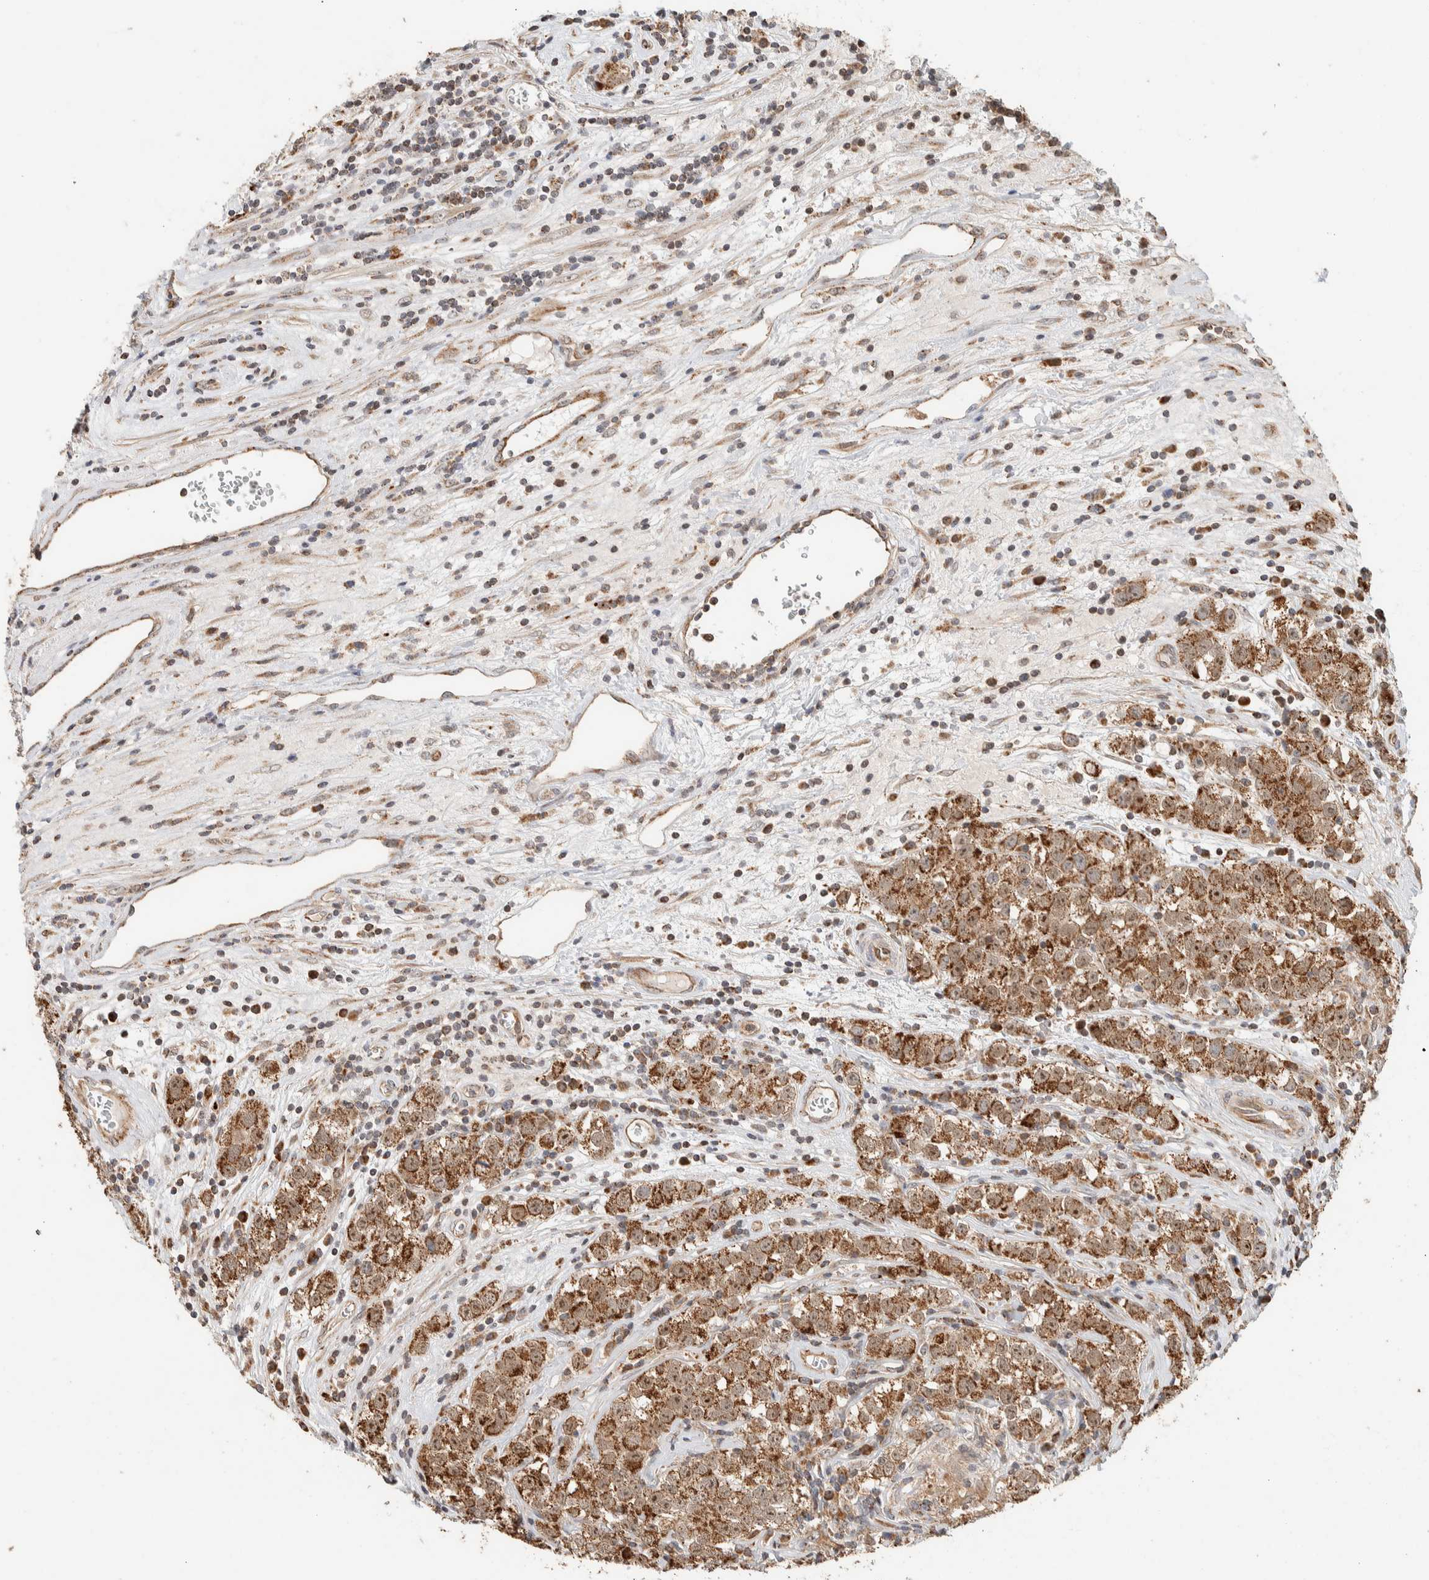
{"staining": {"intensity": "moderate", "quantity": ">75%", "location": "cytoplasmic/membranous"}, "tissue": "testis cancer", "cell_type": "Tumor cells", "image_type": "cancer", "snomed": [{"axis": "morphology", "description": "Seminoma, NOS"}, {"axis": "morphology", "description": "Carcinoma, Embryonal, NOS"}, {"axis": "topography", "description": "Testis"}], "caption": "Immunohistochemistry (IHC) histopathology image of human testis cancer stained for a protein (brown), which displays medium levels of moderate cytoplasmic/membranous staining in about >75% of tumor cells.", "gene": "KIF9", "patient": {"sex": "male", "age": 43}}